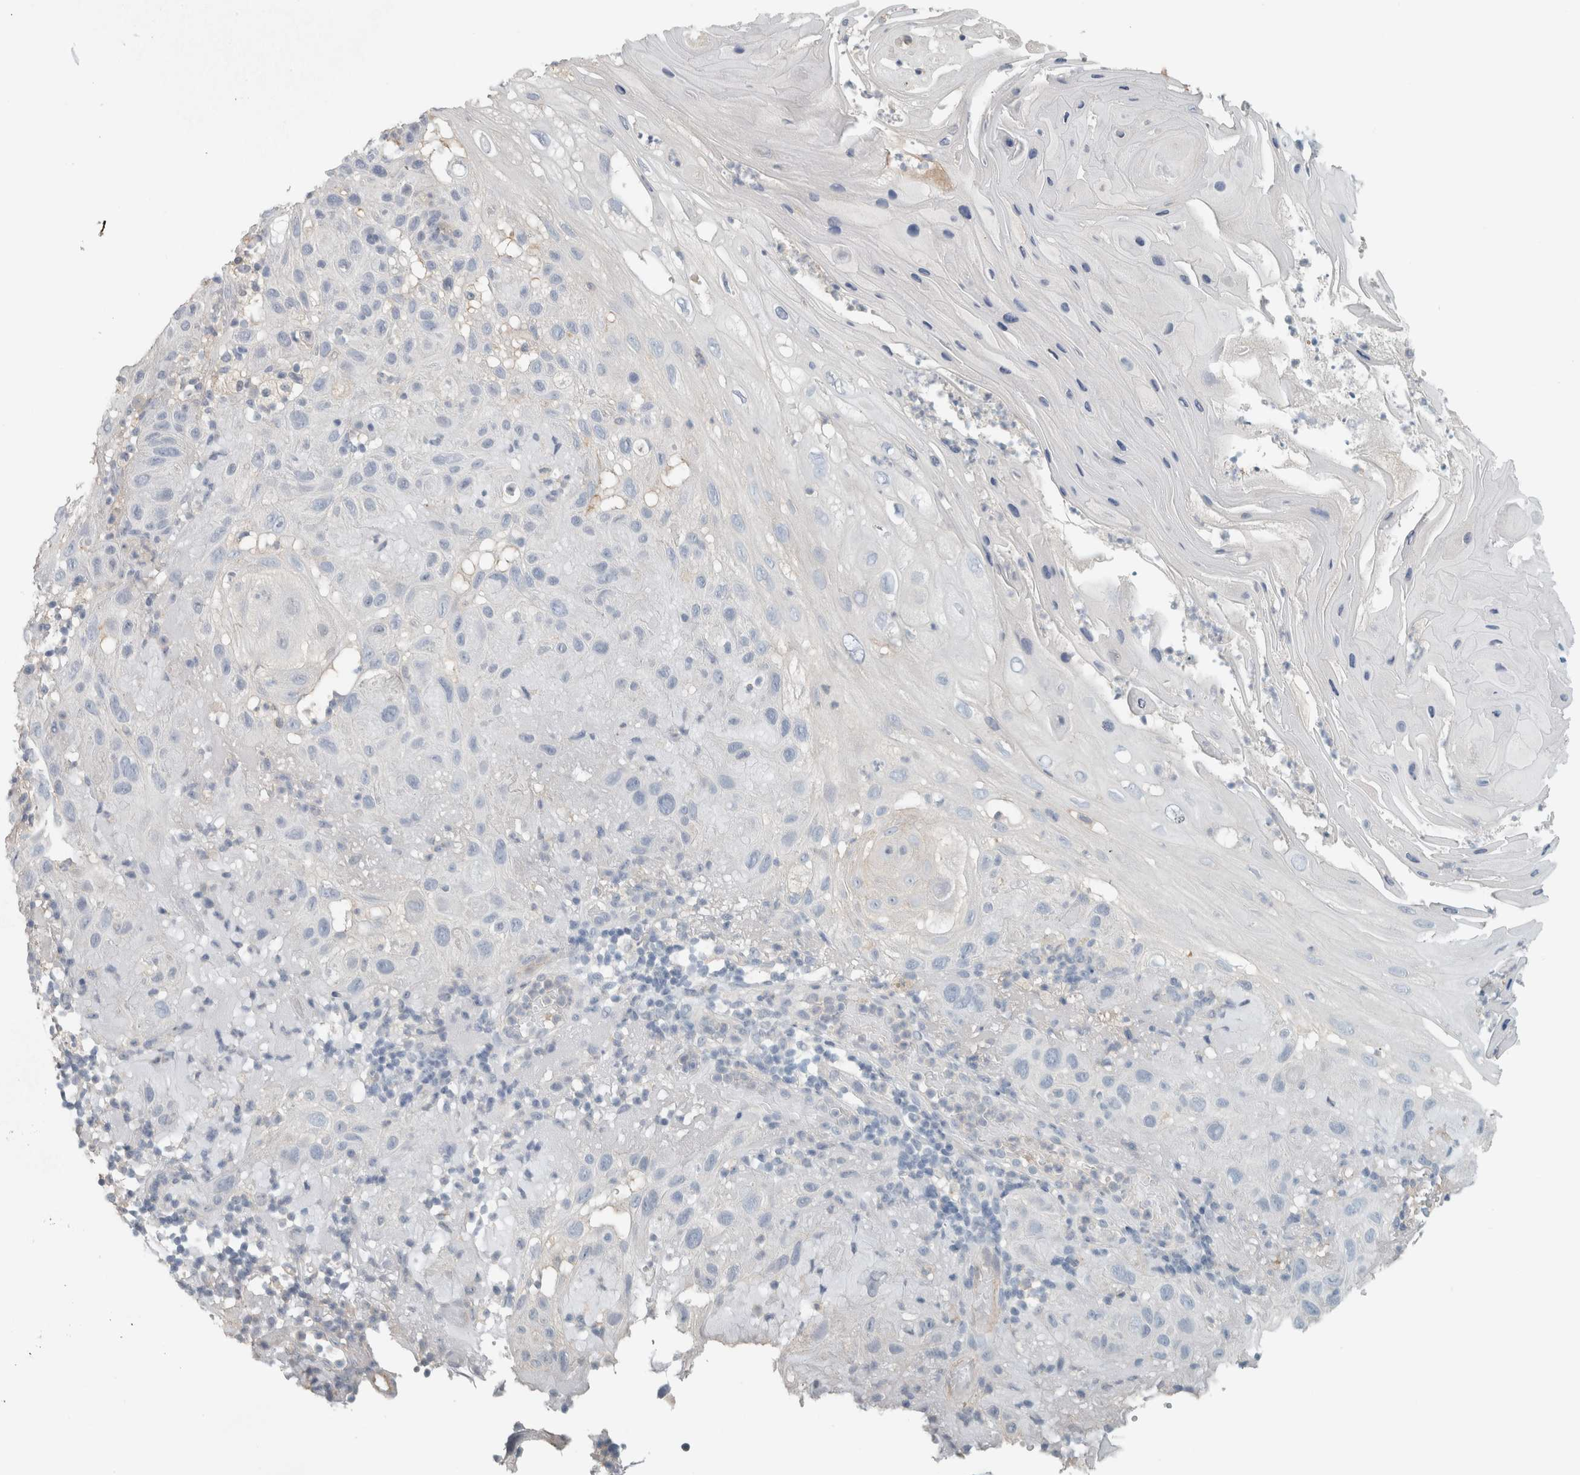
{"staining": {"intensity": "negative", "quantity": "none", "location": "none"}, "tissue": "skin cancer", "cell_type": "Tumor cells", "image_type": "cancer", "snomed": [{"axis": "morphology", "description": "Squamous cell carcinoma, NOS"}, {"axis": "topography", "description": "Skin"}], "caption": "This micrograph is of skin cancer stained with immunohistochemistry (IHC) to label a protein in brown with the nuclei are counter-stained blue. There is no expression in tumor cells.", "gene": "SCIN", "patient": {"sex": "female", "age": 96}}